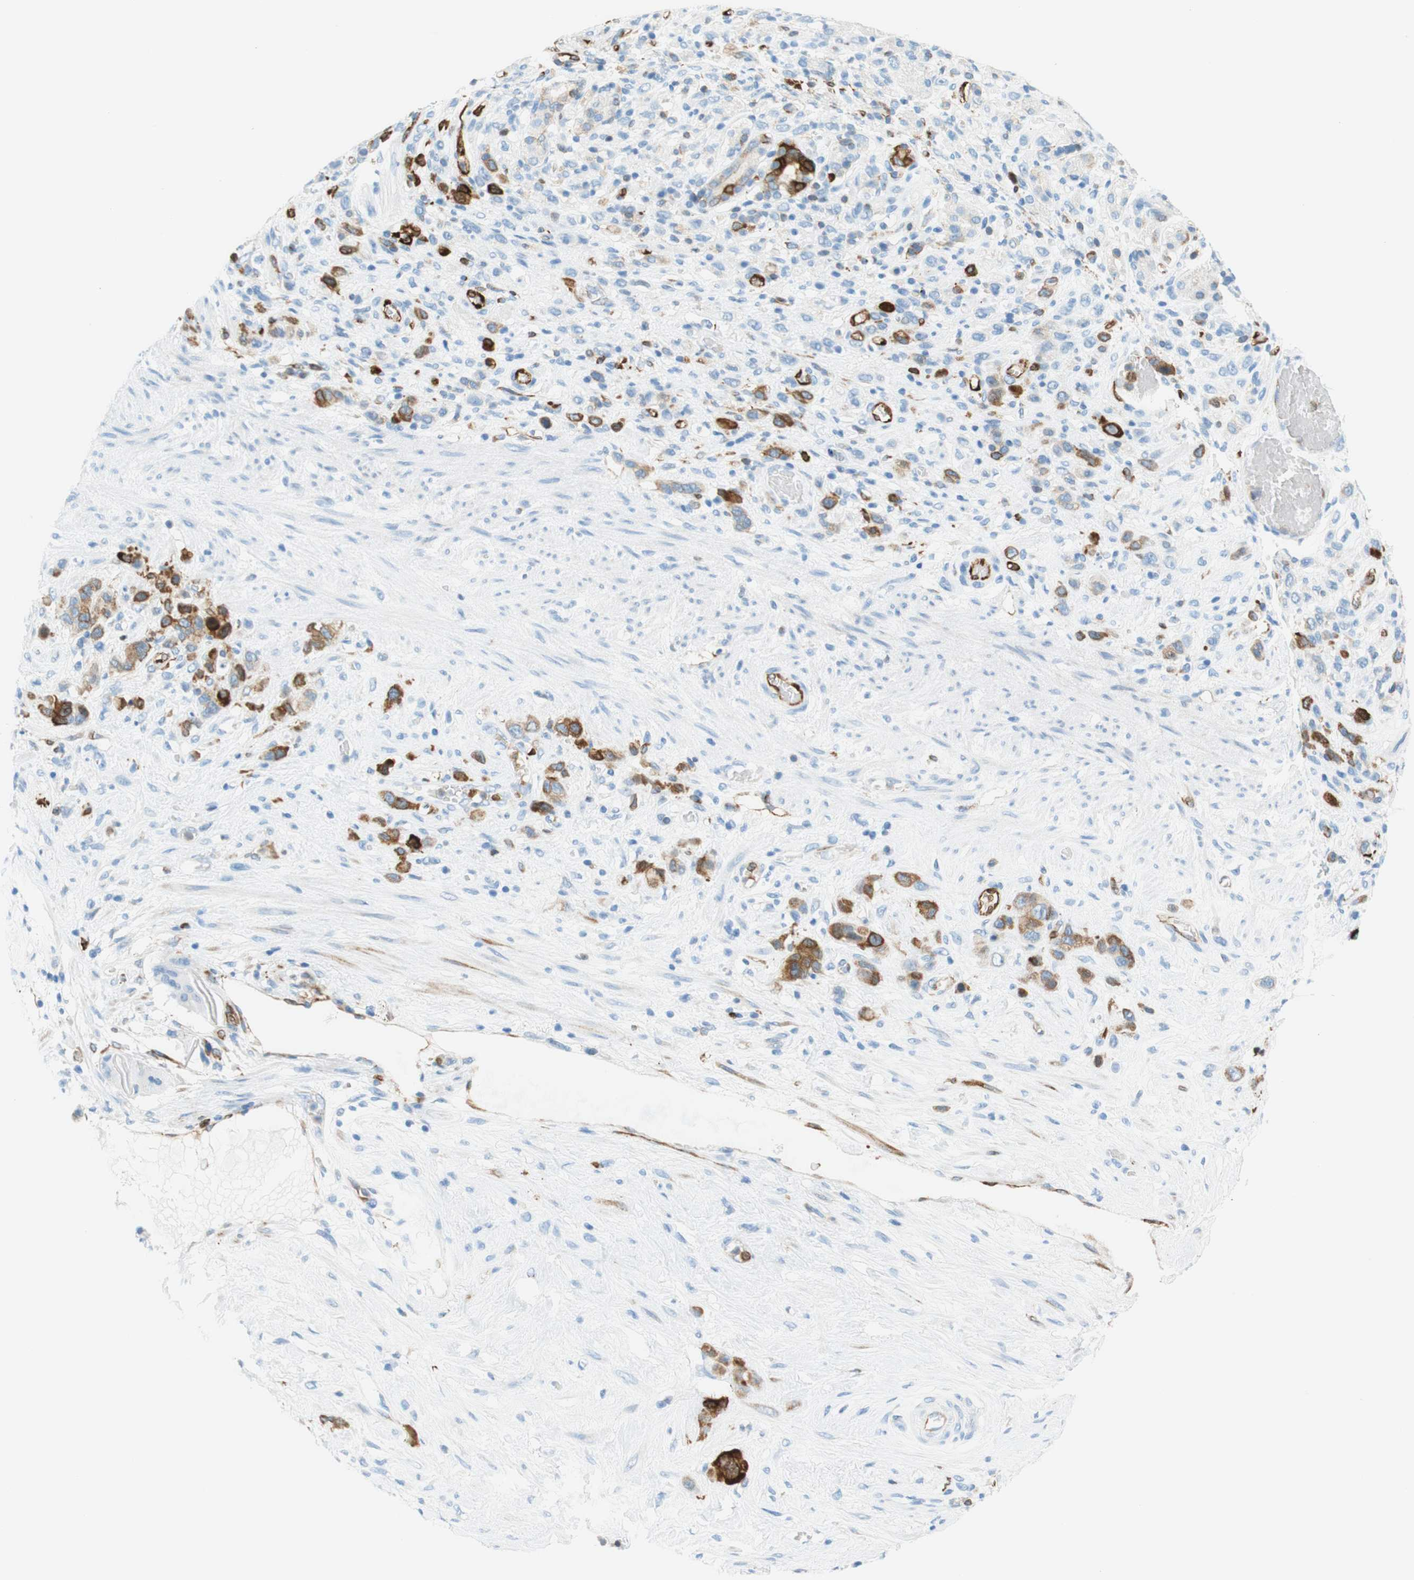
{"staining": {"intensity": "strong", "quantity": "<25%", "location": "cytoplasmic/membranous"}, "tissue": "stomach cancer", "cell_type": "Tumor cells", "image_type": "cancer", "snomed": [{"axis": "morphology", "description": "Adenocarcinoma, NOS"}, {"axis": "morphology", "description": "Adenocarcinoma, High grade"}, {"axis": "topography", "description": "Stomach, upper"}, {"axis": "topography", "description": "Stomach, lower"}], "caption": "A histopathology image of human stomach high-grade adenocarcinoma stained for a protein reveals strong cytoplasmic/membranous brown staining in tumor cells. (DAB IHC, brown staining for protein, blue staining for nuclei).", "gene": "STMN1", "patient": {"sex": "female", "age": 65}}